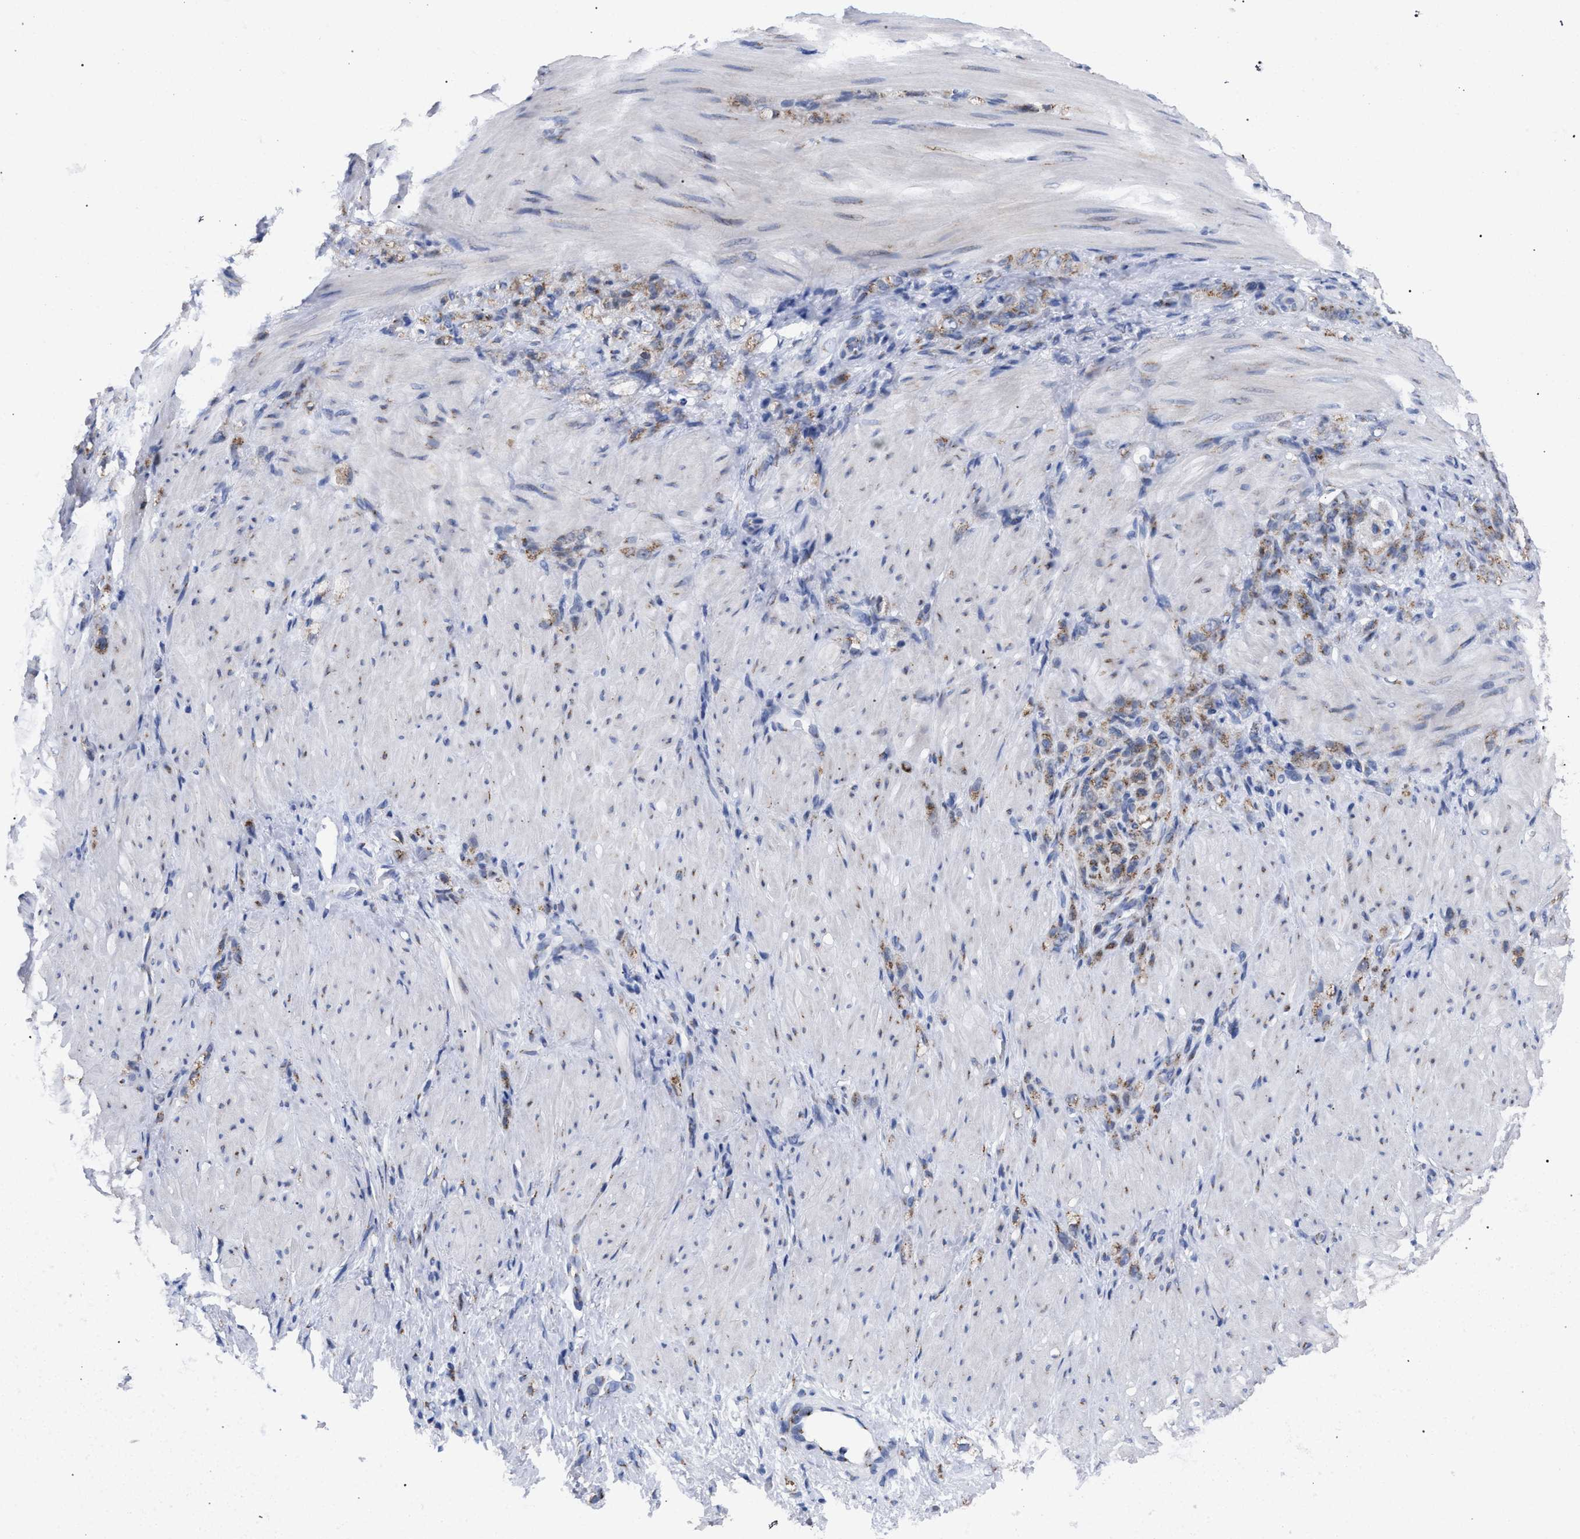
{"staining": {"intensity": "weak", "quantity": ">75%", "location": "cytoplasmic/membranous"}, "tissue": "stomach cancer", "cell_type": "Tumor cells", "image_type": "cancer", "snomed": [{"axis": "morphology", "description": "Normal tissue, NOS"}, {"axis": "morphology", "description": "Adenocarcinoma, NOS"}, {"axis": "topography", "description": "Stomach"}], "caption": "IHC micrograph of neoplastic tissue: human adenocarcinoma (stomach) stained using immunohistochemistry (IHC) displays low levels of weak protein expression localized specifically in the cytoplasmic/membranous of tumor cells, appearing as a cytoplasmic/membranous brown color.", "gene": "GOLGA2", "patient": {"sex": "male", "age": 82}}